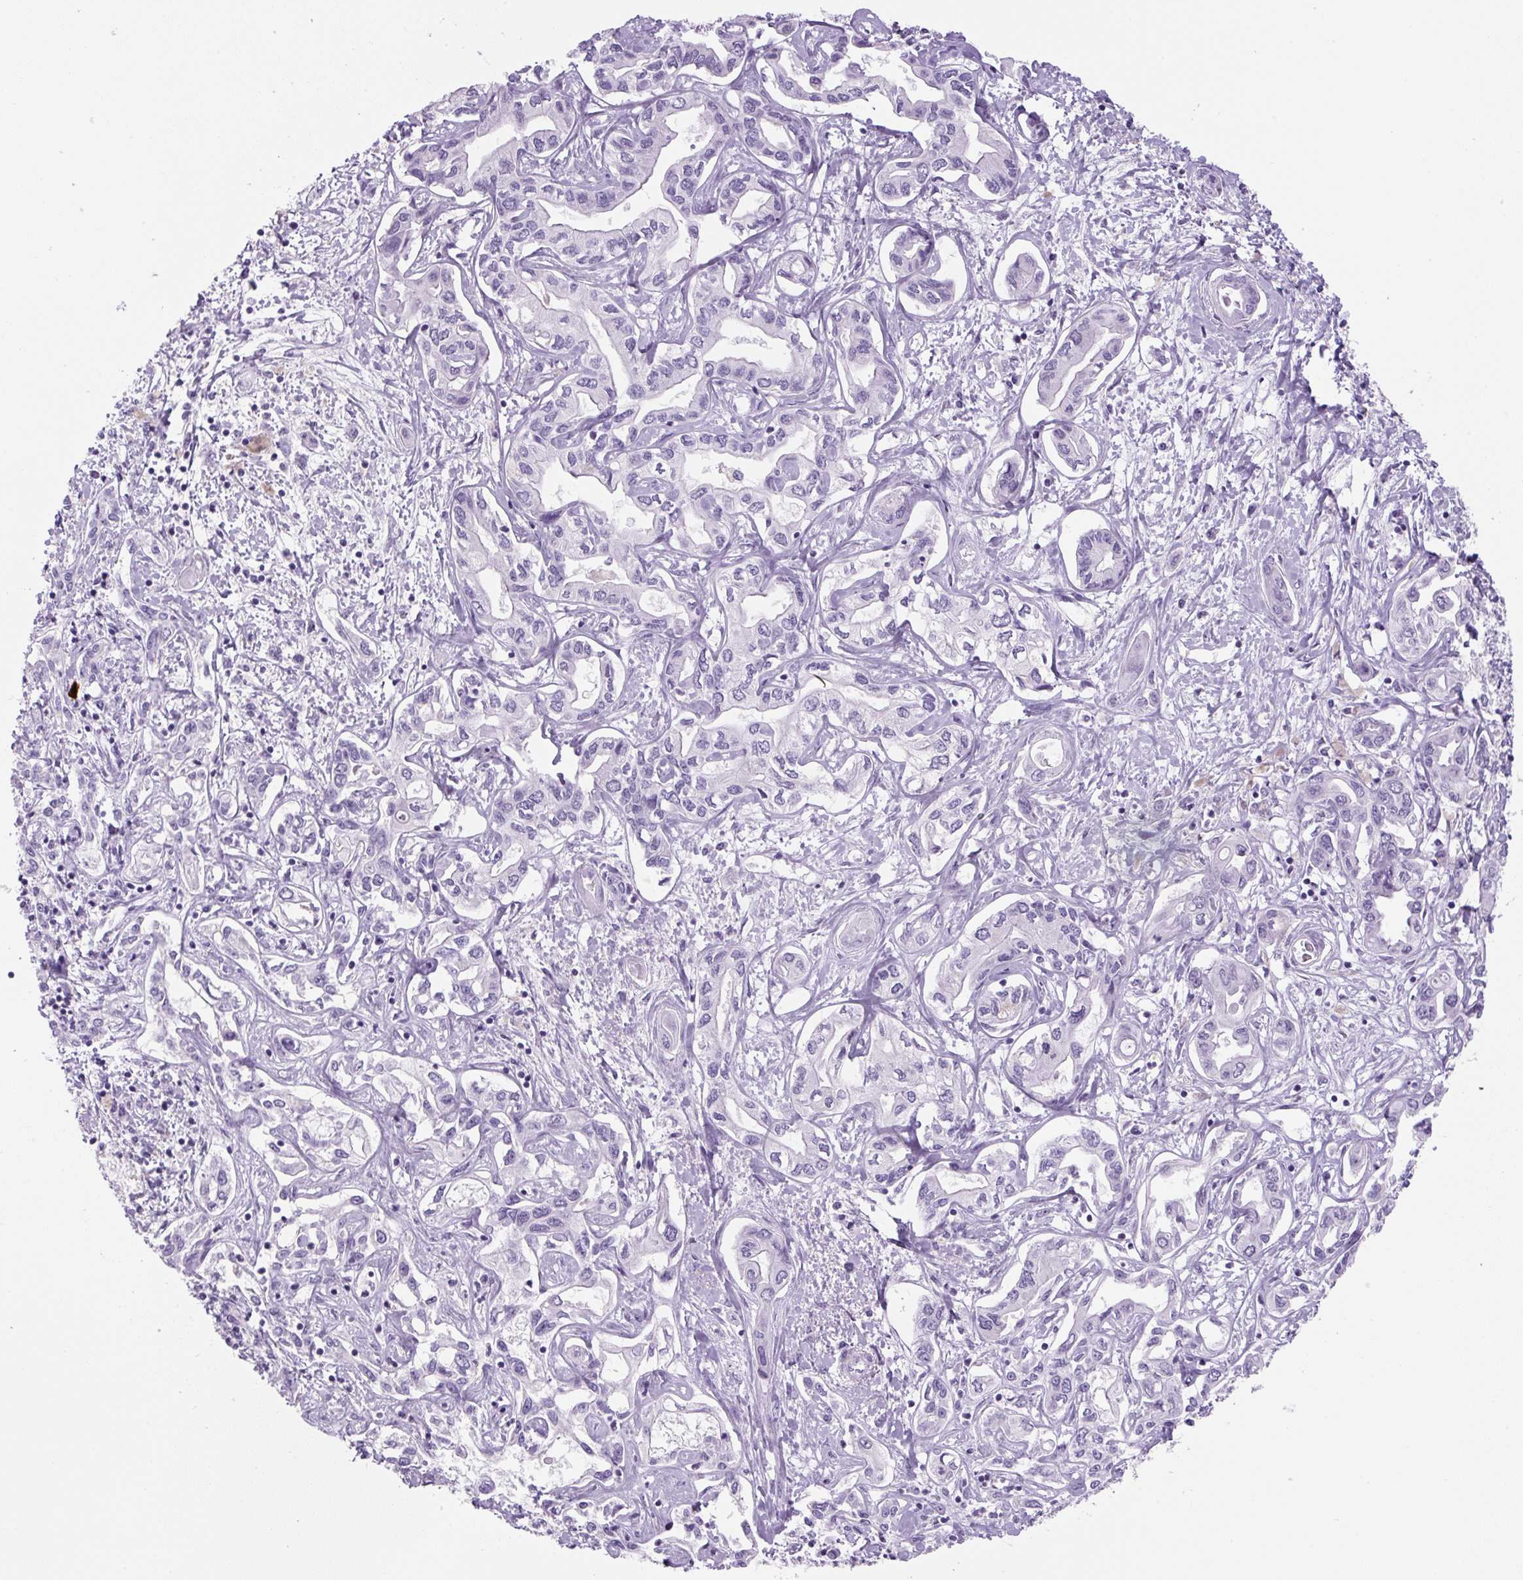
{"staining": {"intensity": "negative", "quantity": "none", "location": "none"}, "tissue": "liver cancer", "cell_type": "Tumor cells", "image_type": "cancer", "snomed": [{"axis": "morphology", "description": "Cholangiocarcinoma"}, {"axis": "topography", "description": "Liver"}], "caption": "High magnification brightfield microscopy of liver cancer (cholangiocarcinoma) stained with DAB (brown) and counterstained with hematoxylin (blue): tumor cells show no significant staining.", "gene": "PRRT1", "patient": {"sex": "female", "age": 64}}